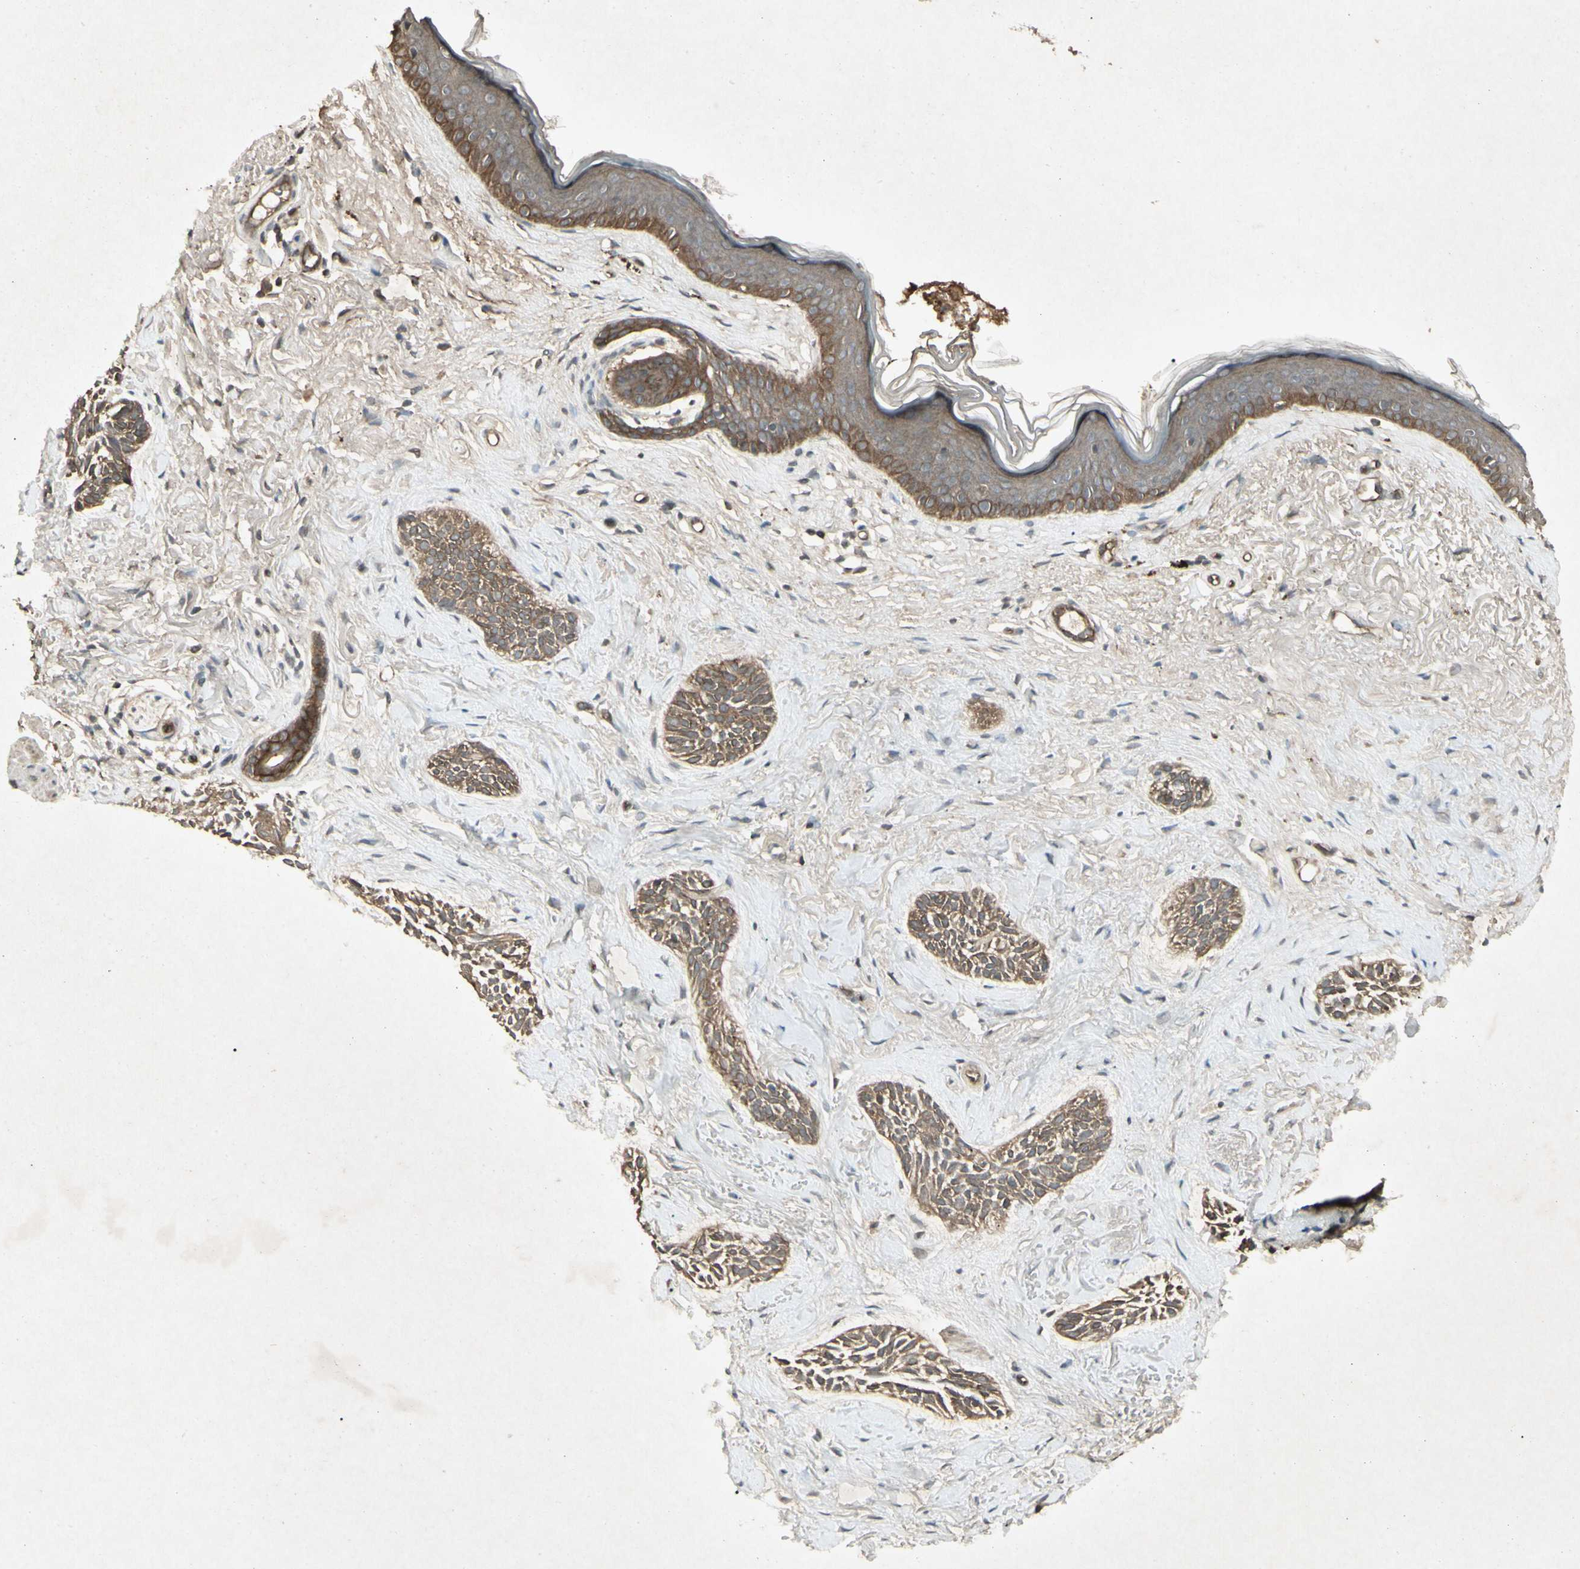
{"staining": {"intensity": "moderate", "quantity": ">75%", "location": "cytoplasmic/membranous"}, "tissue": "skin cancer", "cell_type": "Tumor cells", "image_type": "cancer", "snomed": [{"axis": "morphology", "description": "Normal tissue, NOS"}, {"axis": "morphology", "description": "Basal cell carcinoma"}, {"axis": "topography", "description": "Skin"}], "caption": "Immunohistochemistry of skin cancer (basal cell carcinoma) demonstrates medium levels of moderate cytoplasmic/membranous staining in about >75% of tumor cells. (Stains: DAB (3,3'-diaminobenzidine) in brown, nuclei in blue, Microscopy: brightfield microscopy at high magnification).", "gene": "JAG1", "patient": {"sex": "female", "age": 84}}